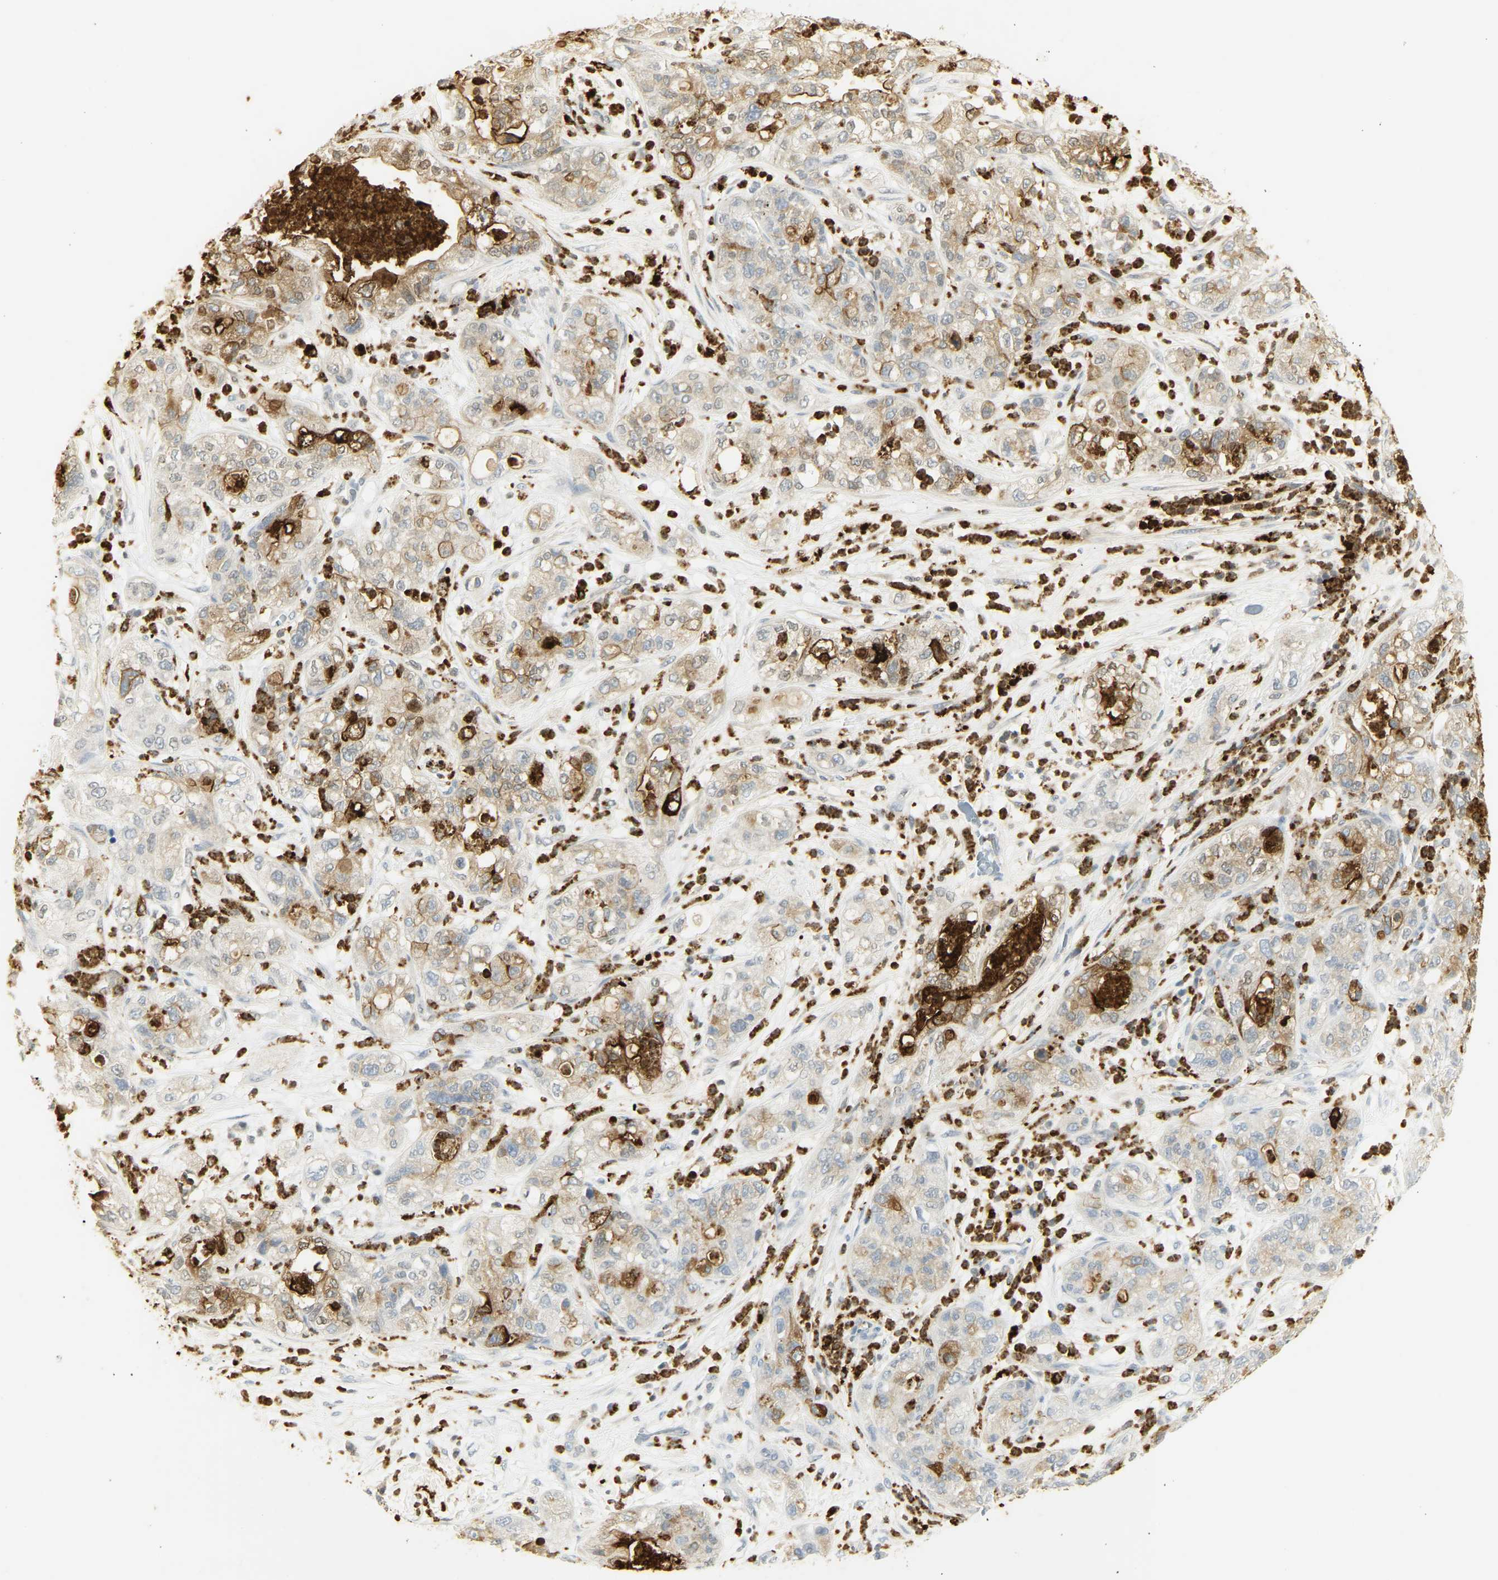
{"staining": {"intensity": "moderate", "quantity": ">75%", "location": "cytoplasmic/membranous"}, "tissue": "pancreatic cancer", "cell_type": "Tumor cells", "image_type": "cancer", "snomed": [{"axis": "morphology", "description": "Adenocarcinoma, NOS"}, {"axis": "topography", "description": "Pancreas"}], "caption": "Immunohistochemical staining of pancreatic cancer (adenocarcinoma) exhibits moderate cytoplasmic/membranous protein positivity in about >75% of tumor cells.", "gene": "CEACAM5", "patient": {"sex": "female", "age": 78}}